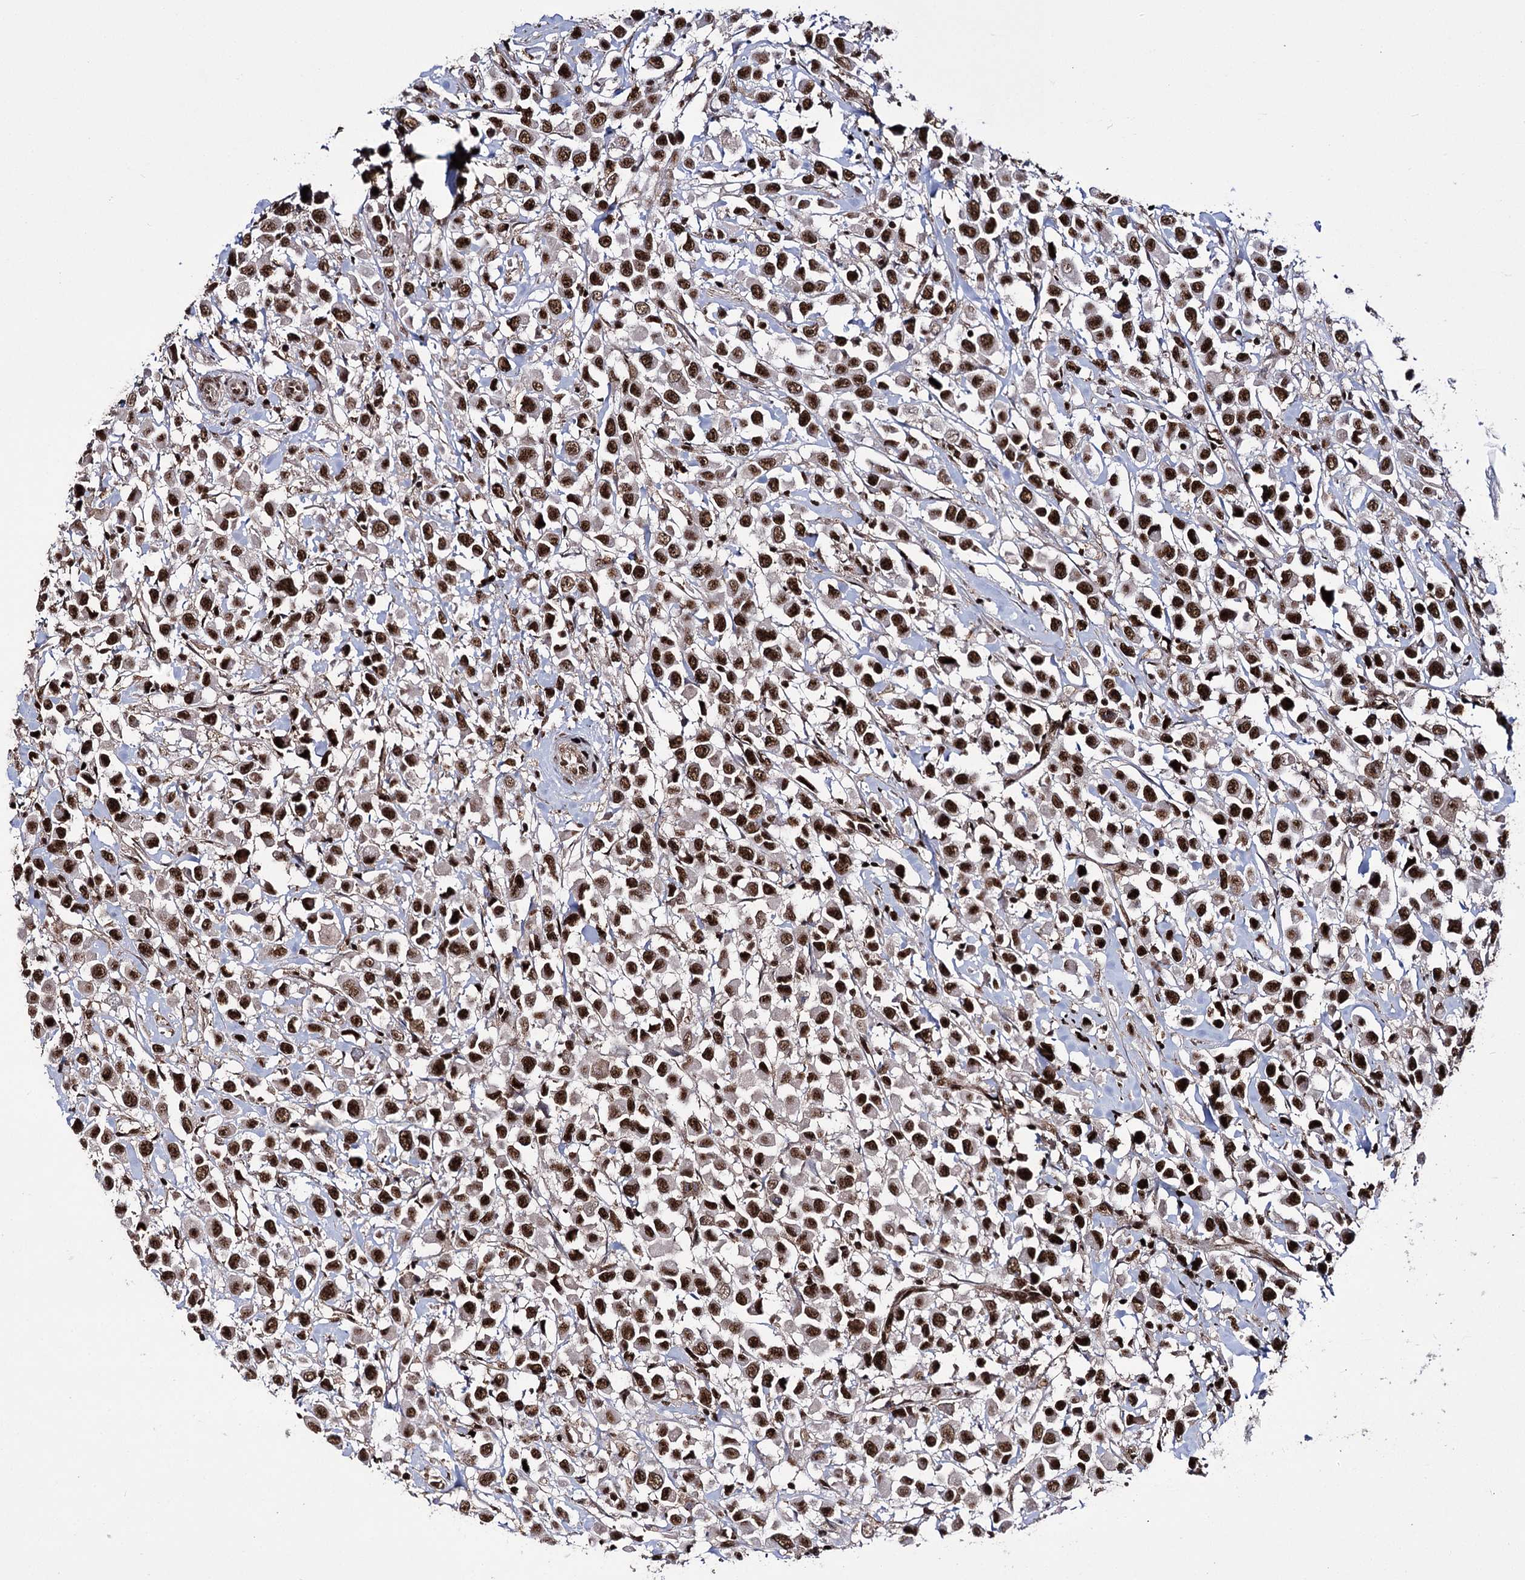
{"staining": {"intensity": "strong", "quantity": ">75%", "location": "nuclear"}, "tissue": "breast cancer", "cell_type": "Tumor cells", "image_type": "cancer", "snomed": [{"axis": "morphology", "description": "Duct carcinoma"}, {"axis": "topography", "description": "Breast"}], "caption": "Immunohistochemistry (IHC) histopathology image of neoplastic tissue: human breast cancer stained using IHC demonstrates high levels of strong protein expression localized specifically in the nuclear of tumor cells, appearing as a nuclear brown color.", "gene": "PRPF40A", "patient": {"sex": "female", "age": 61}}